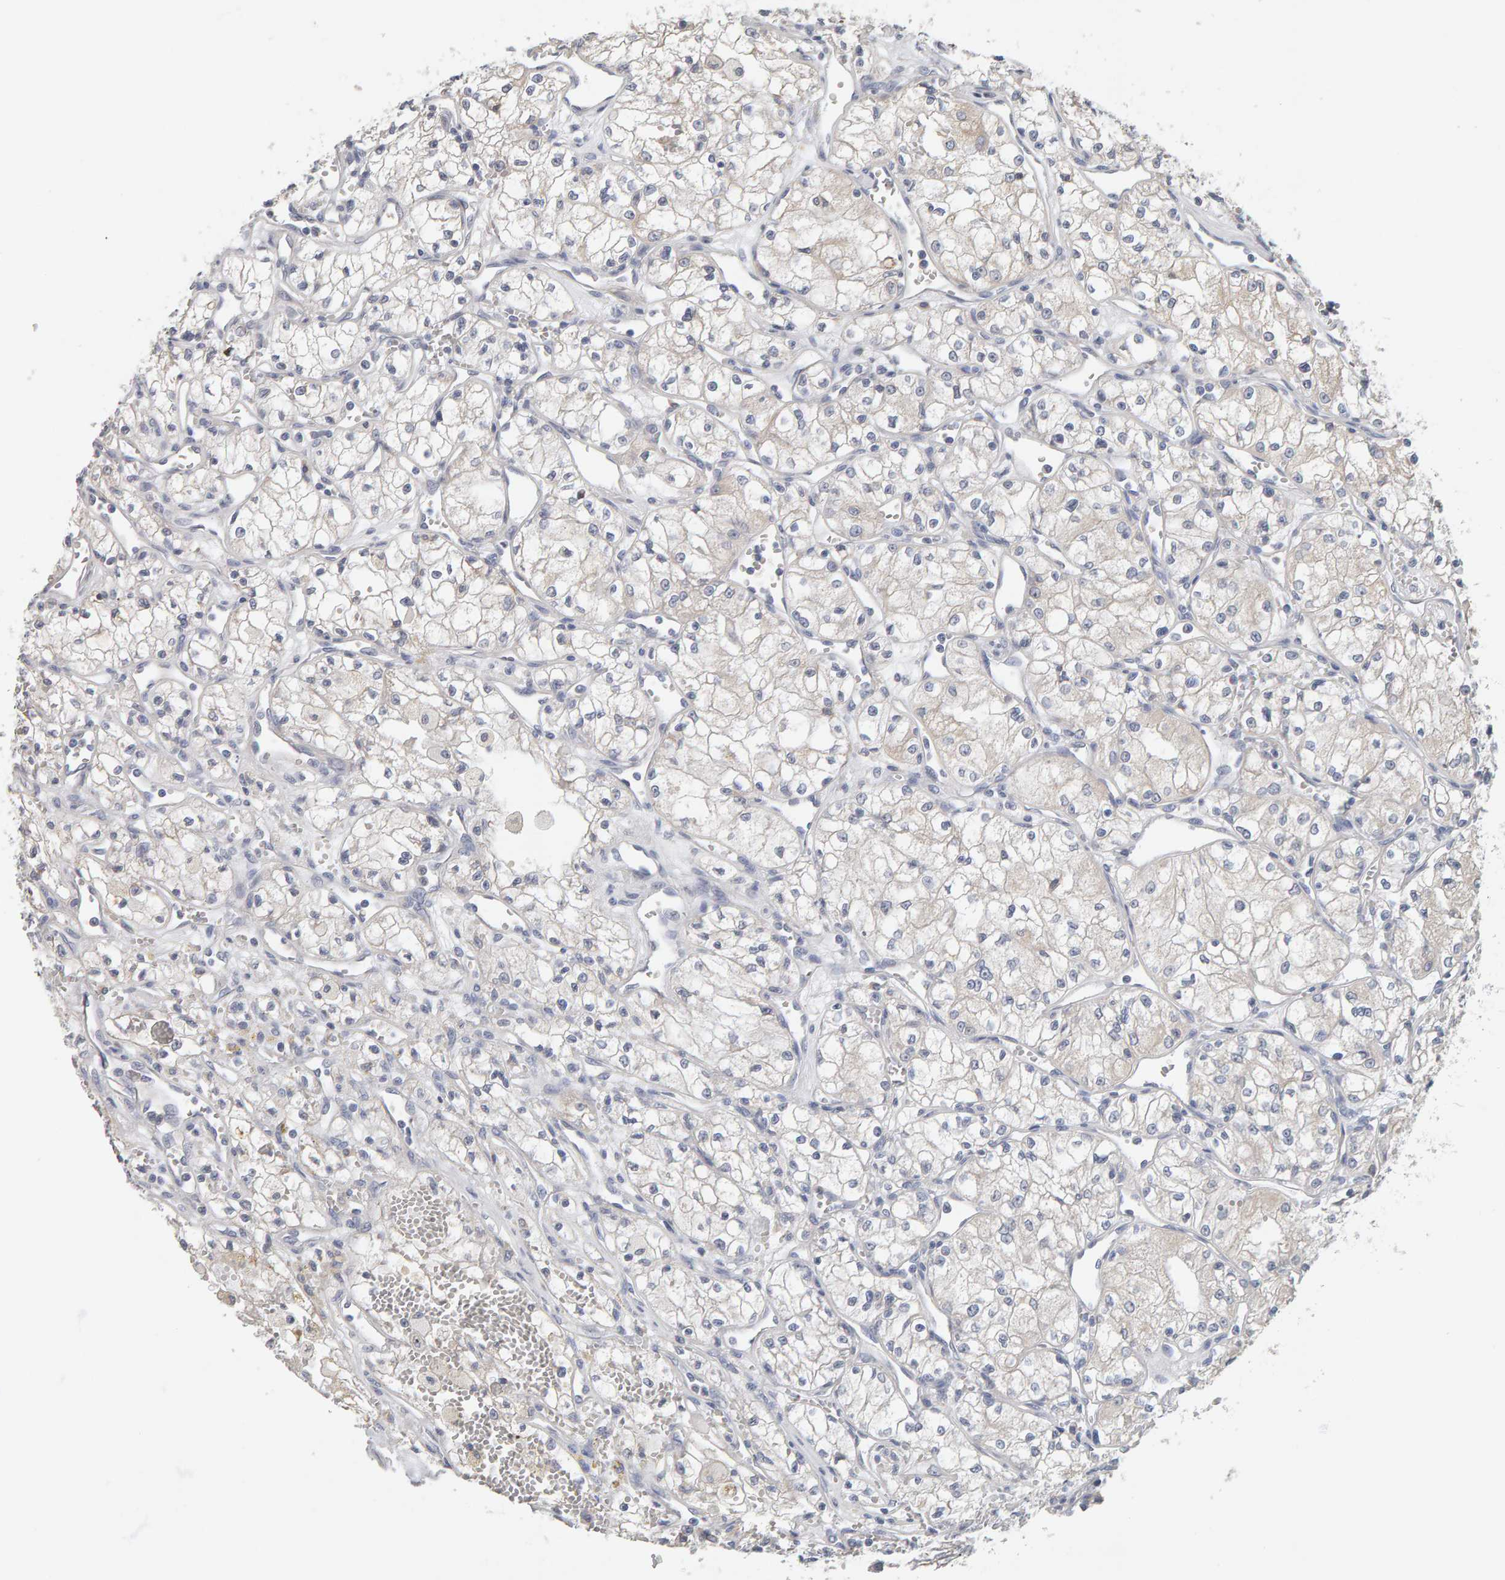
{"staining": {"intensity": "negative", "quantity": "none", "location": "none"}, "tissue": "renal cancer", "cell_type": "Tumor cells", "image_type": "cancer", "snomed": [{"axis": "morphology", "description": "Adenocarcinoma, NOS"}, {"axis": "topography", "description": "Kidney"}], "caption": "Human renal adenocarcinoma stained for a protein using immunohistochemistry (IHC) reveals no staining in tumor cells.", "gene": "ADHFE1", "patient": {"sex": "male", "age": 59}}